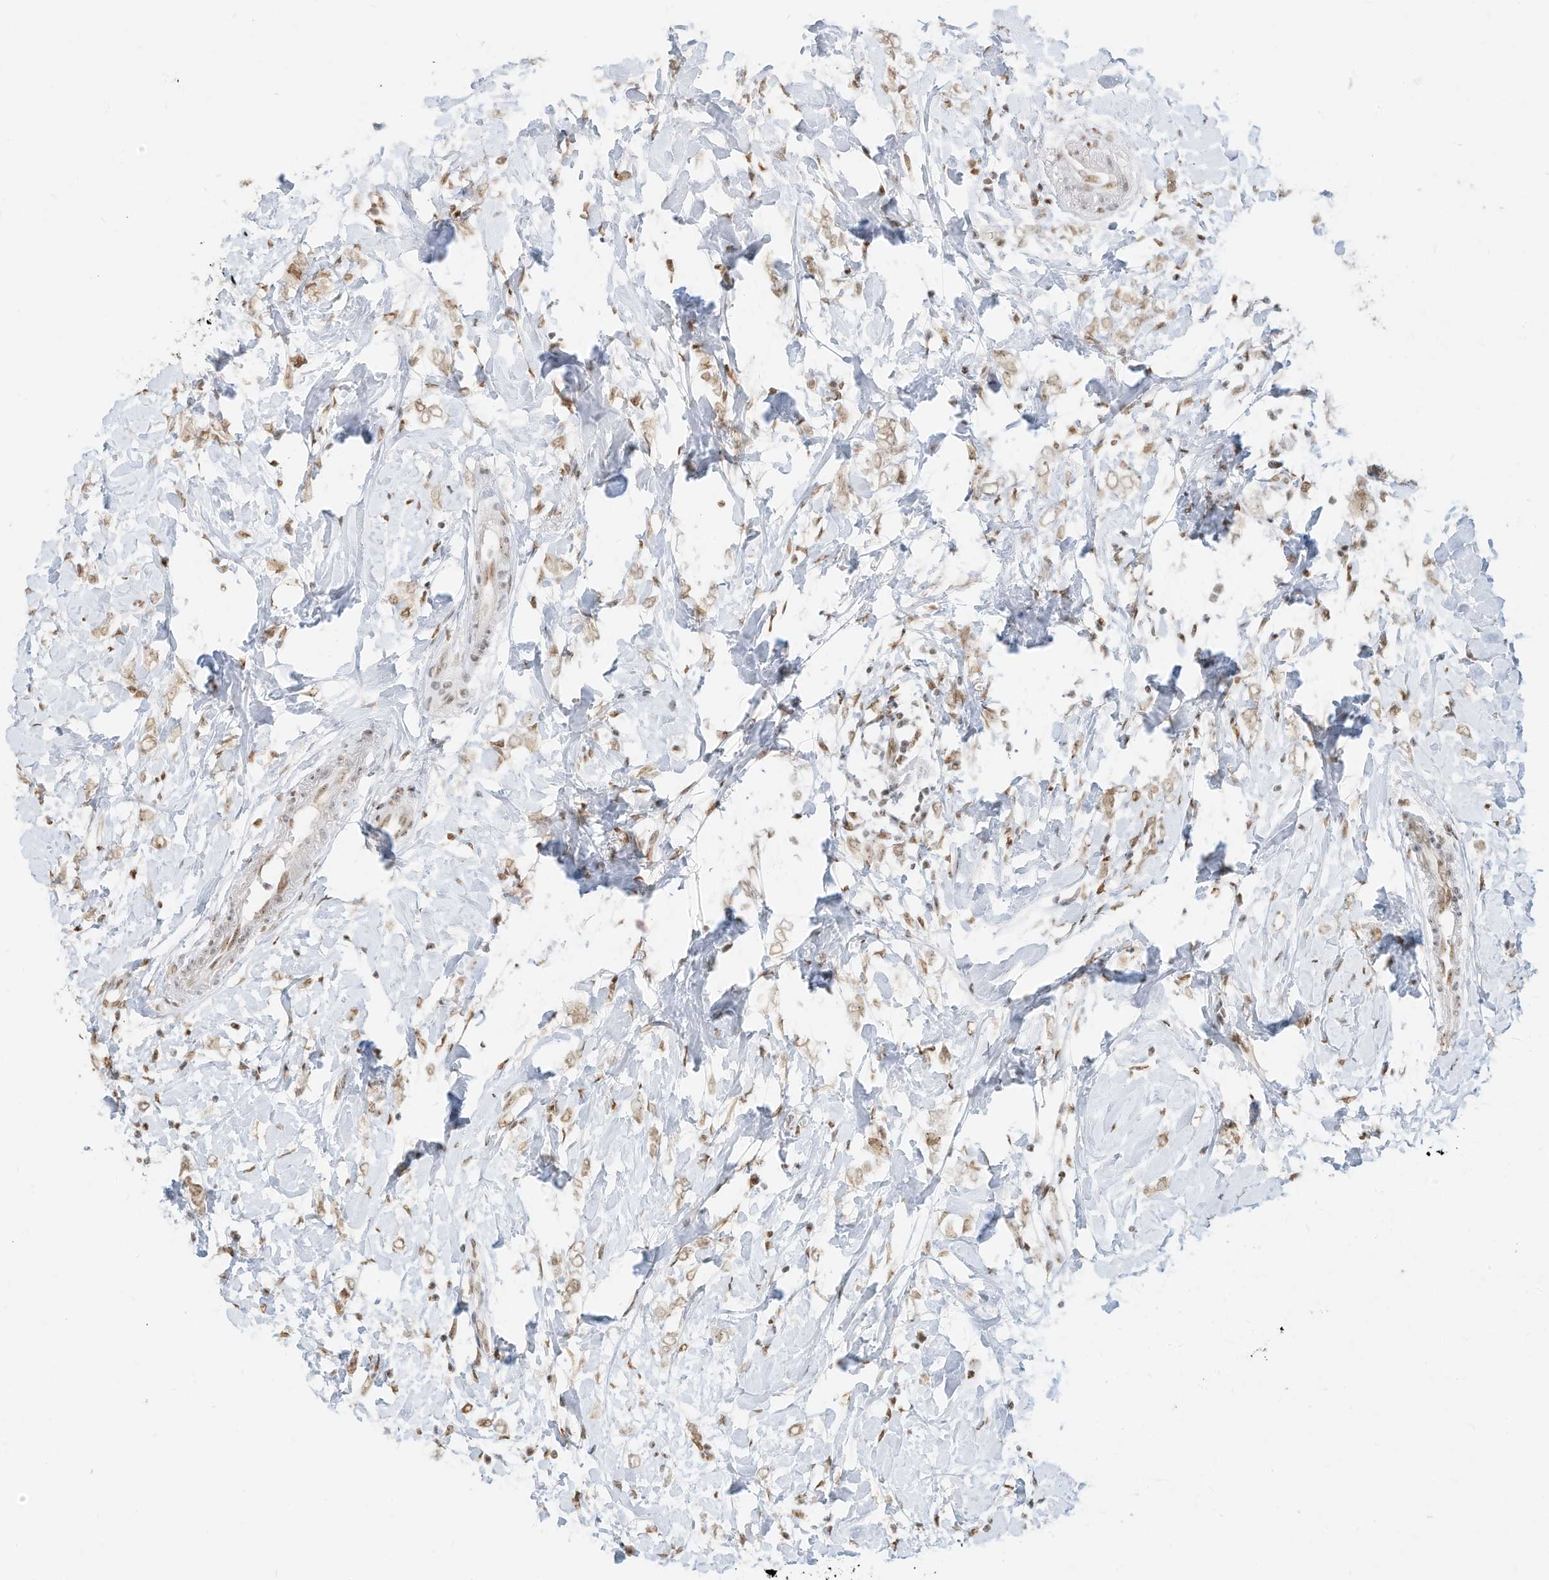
{"staining": {"intensity": "weak", "quantity": ">75%", "location": "nuclear"}, "tissue": "breast cancer", "cell_type": "Tumor cells", "image_type": "cancer", "snomed": [{"axis": "morphology", "description": "Normal tissue, NOS"}, {"axis": "morphology", "description": "Lobular carcinoma"}, {"axis": "topography", "description": "Breast"}], "caption": "Immunohistochemistry (IHC) histopathology image of breast lobular carcinoma stained for a protein (brown), which exhibits low levels of weak nuclear positivity in approximately >75% of tumor cells.", "gene": "NHSL1", "patient": {"sex": "female", "age": 47}}